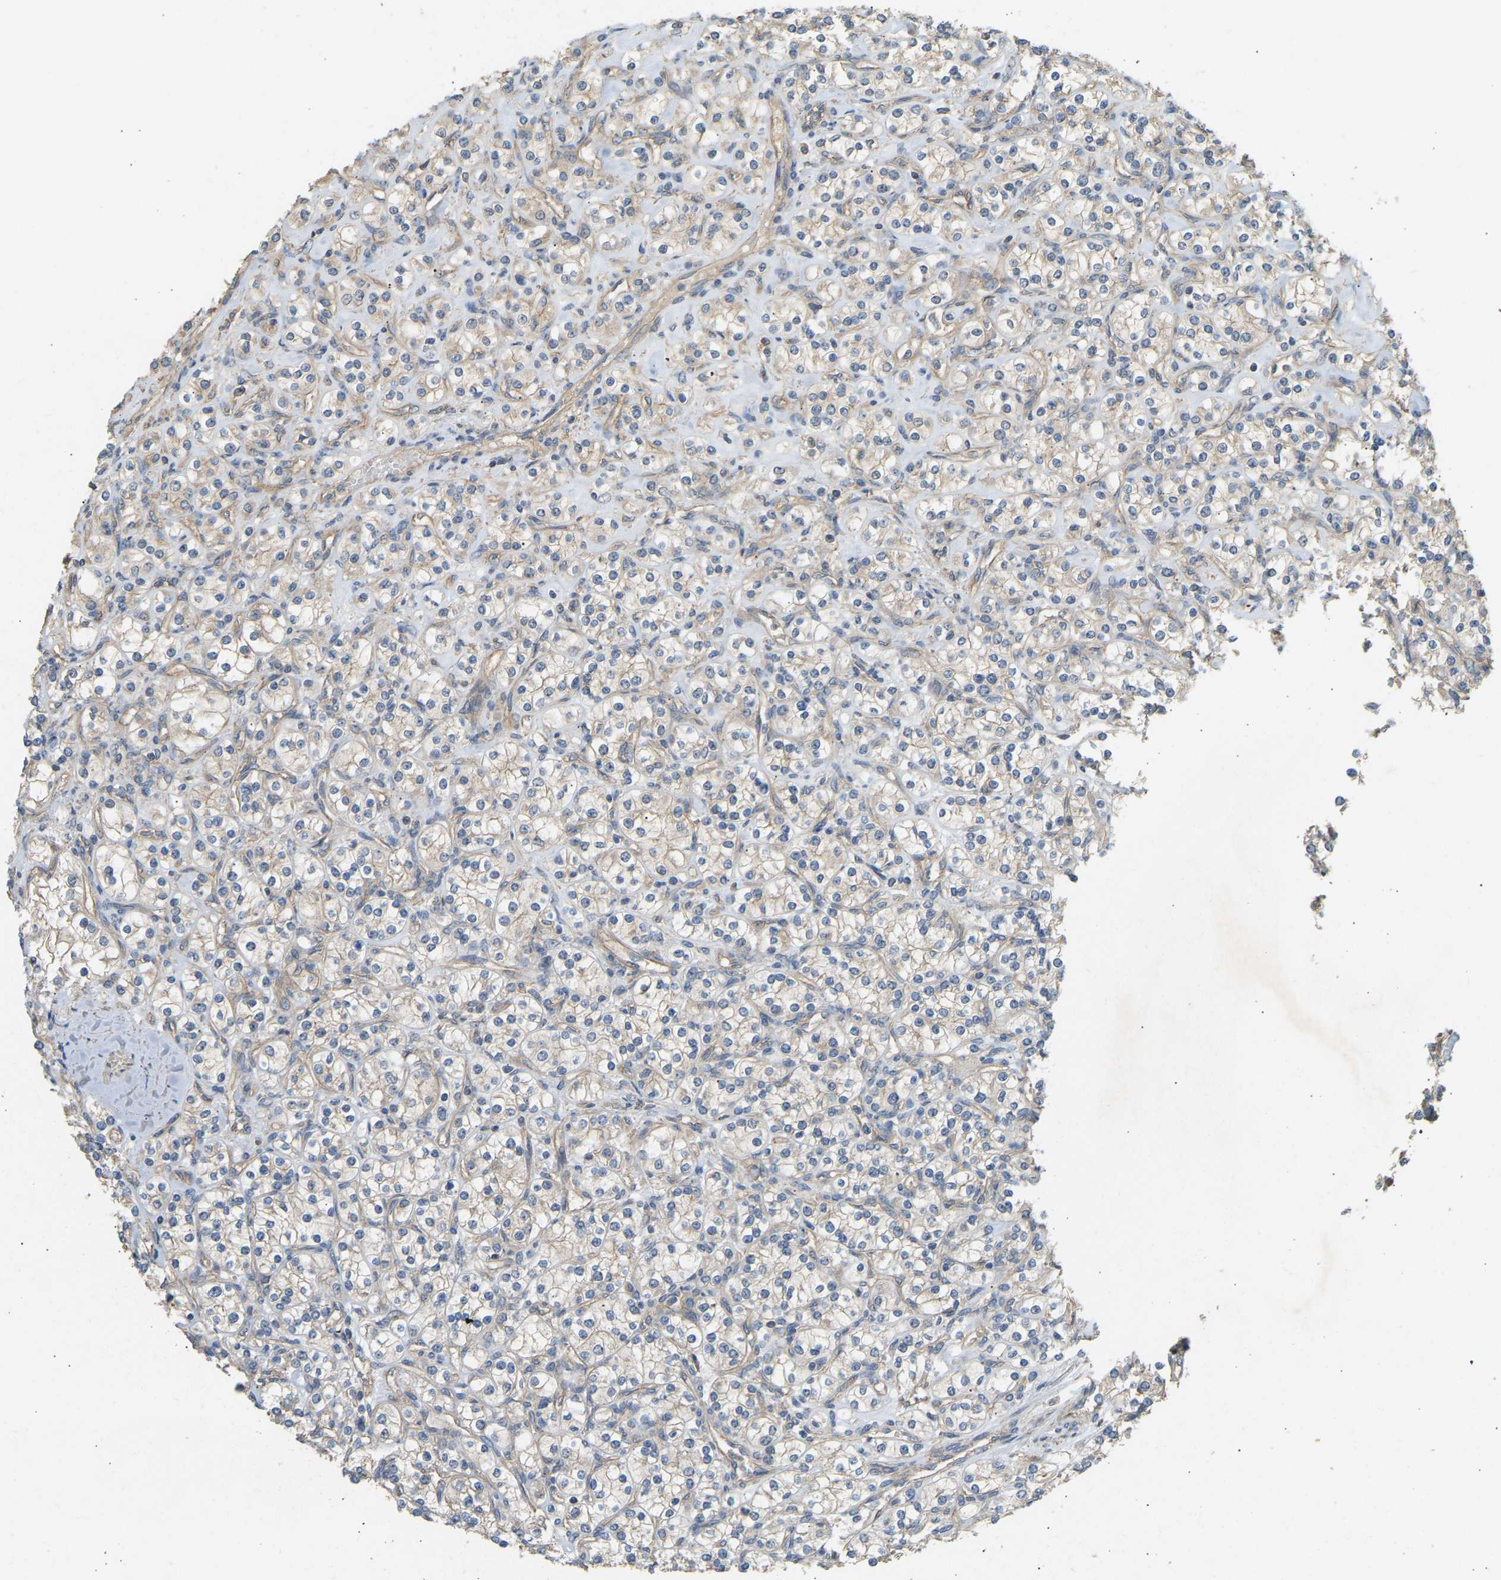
{"staining": {"intensity": "weak", "quantity": "25%-75%", "location": "cytoplasmic/membranous"}, "tissue": "renal cancer", "cell_type": "Tumor cells", "image_type": "cancer", "snomed": [{"axis": "morphology", "description": "Adenocarcinoma, NOS"}, {"axis": "topography", "description": "Kidney"}], "caption": "Tumor cells reveal weak cytoplasmic/membranous staining in about 25%-75% of cells in renal adenocarcinoma.", "gene": "RGL1", "patient": {"sex": "male", "age": 77}}